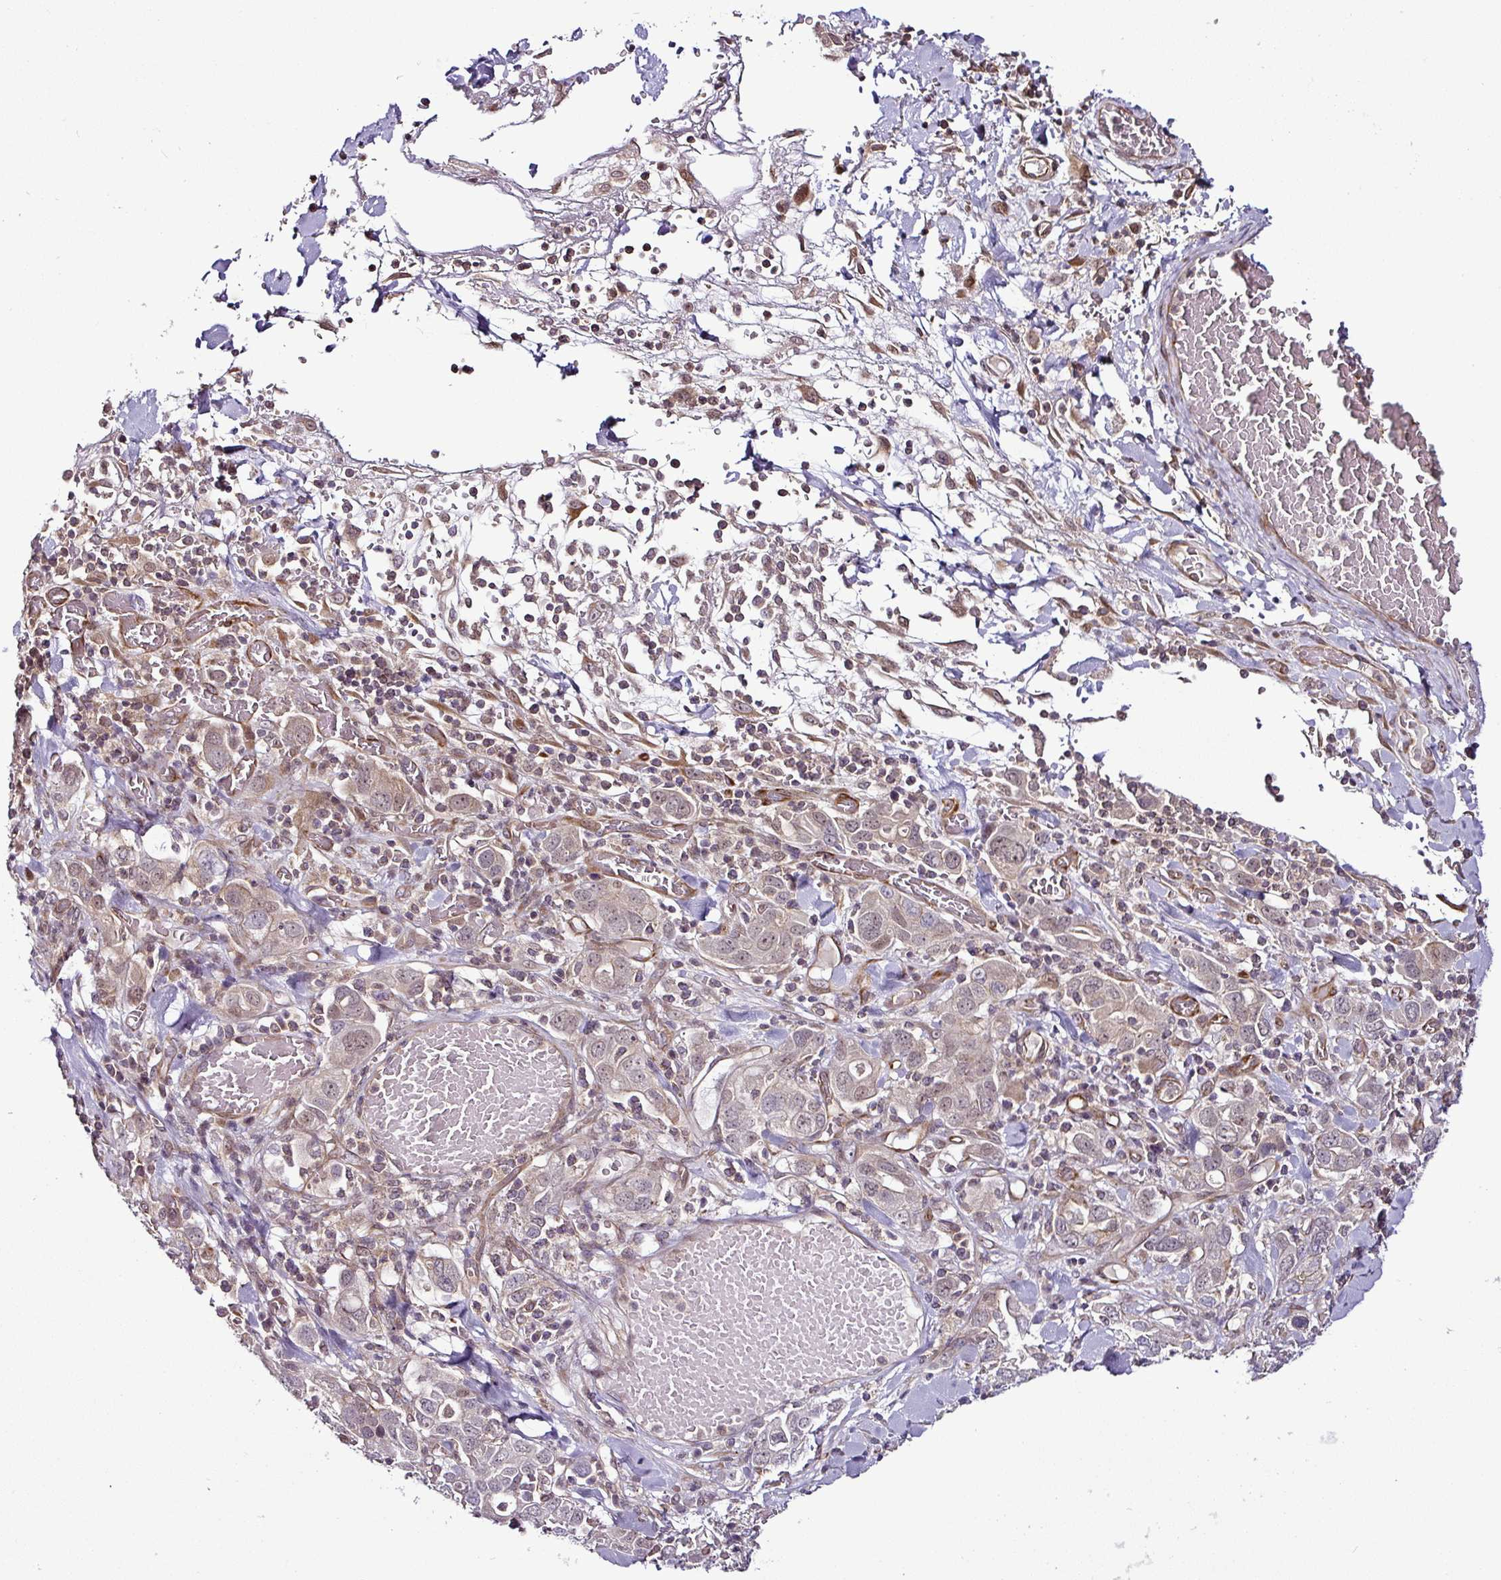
{"staining": {"intensity": "weak", "quantity": "<25%", "location": "cytoplasmic/membranous,nuclear"}, "tissue": "stomach cancer", "cell_type": "Tumor cells", "image_type": "cancer", "snomed": [{"axis": "morphology", "description": "Adenocarcinoma, NOS"}, {"axis": "topography", "description": "Stomach, upper"}, {"axis": "topography", "description": "Stomach"}], "caption": "The immunohistochemistry (IHC) micrograph has no significant staining in tumor cells of stomach adenocarcinoma tissue.", "gene": "DCAF13", "patient": {"sex": "male", "age": 62}}